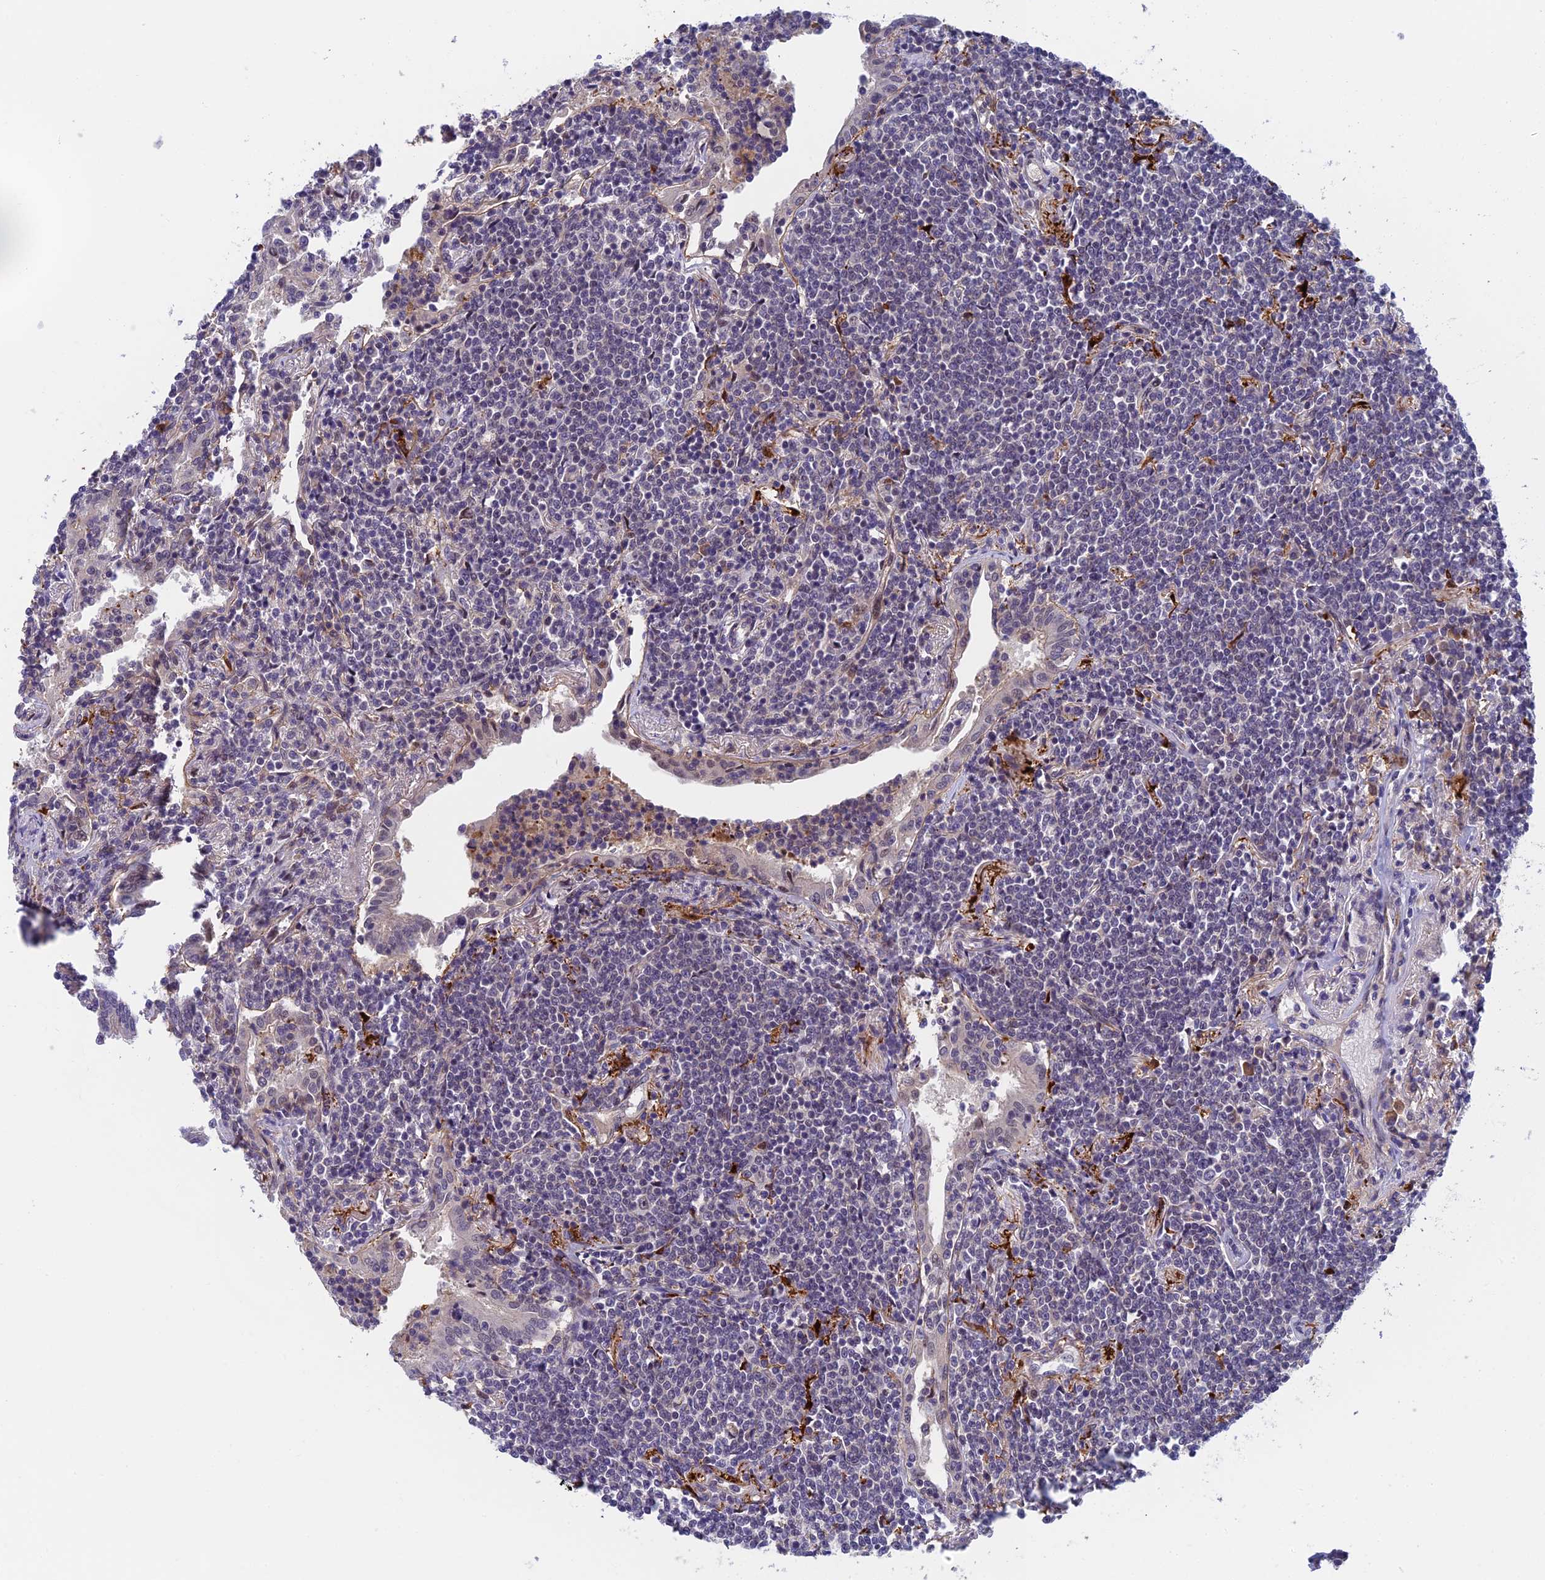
{"staining": {"intensity": "negative", "quantity": "none", "location": "none"}, "tissue": "lymphoma", "cell_type": "Tumor cells", "image_type": "cancer", "snomed": [{"axis": "morphology", "description": "Malignant lymphoma, non-Hodgkin's type, Low grade"}, {"axis": "topography", "description": "Lung"}], "caption": "Immunohistochemistry (IHC) of malignant lymphoma, non-Hodgkin's type (low-grade) shows no expression in tumor cells.", "gene": "NSMCE1", "patient": {"sex": "female", "age": 71}}